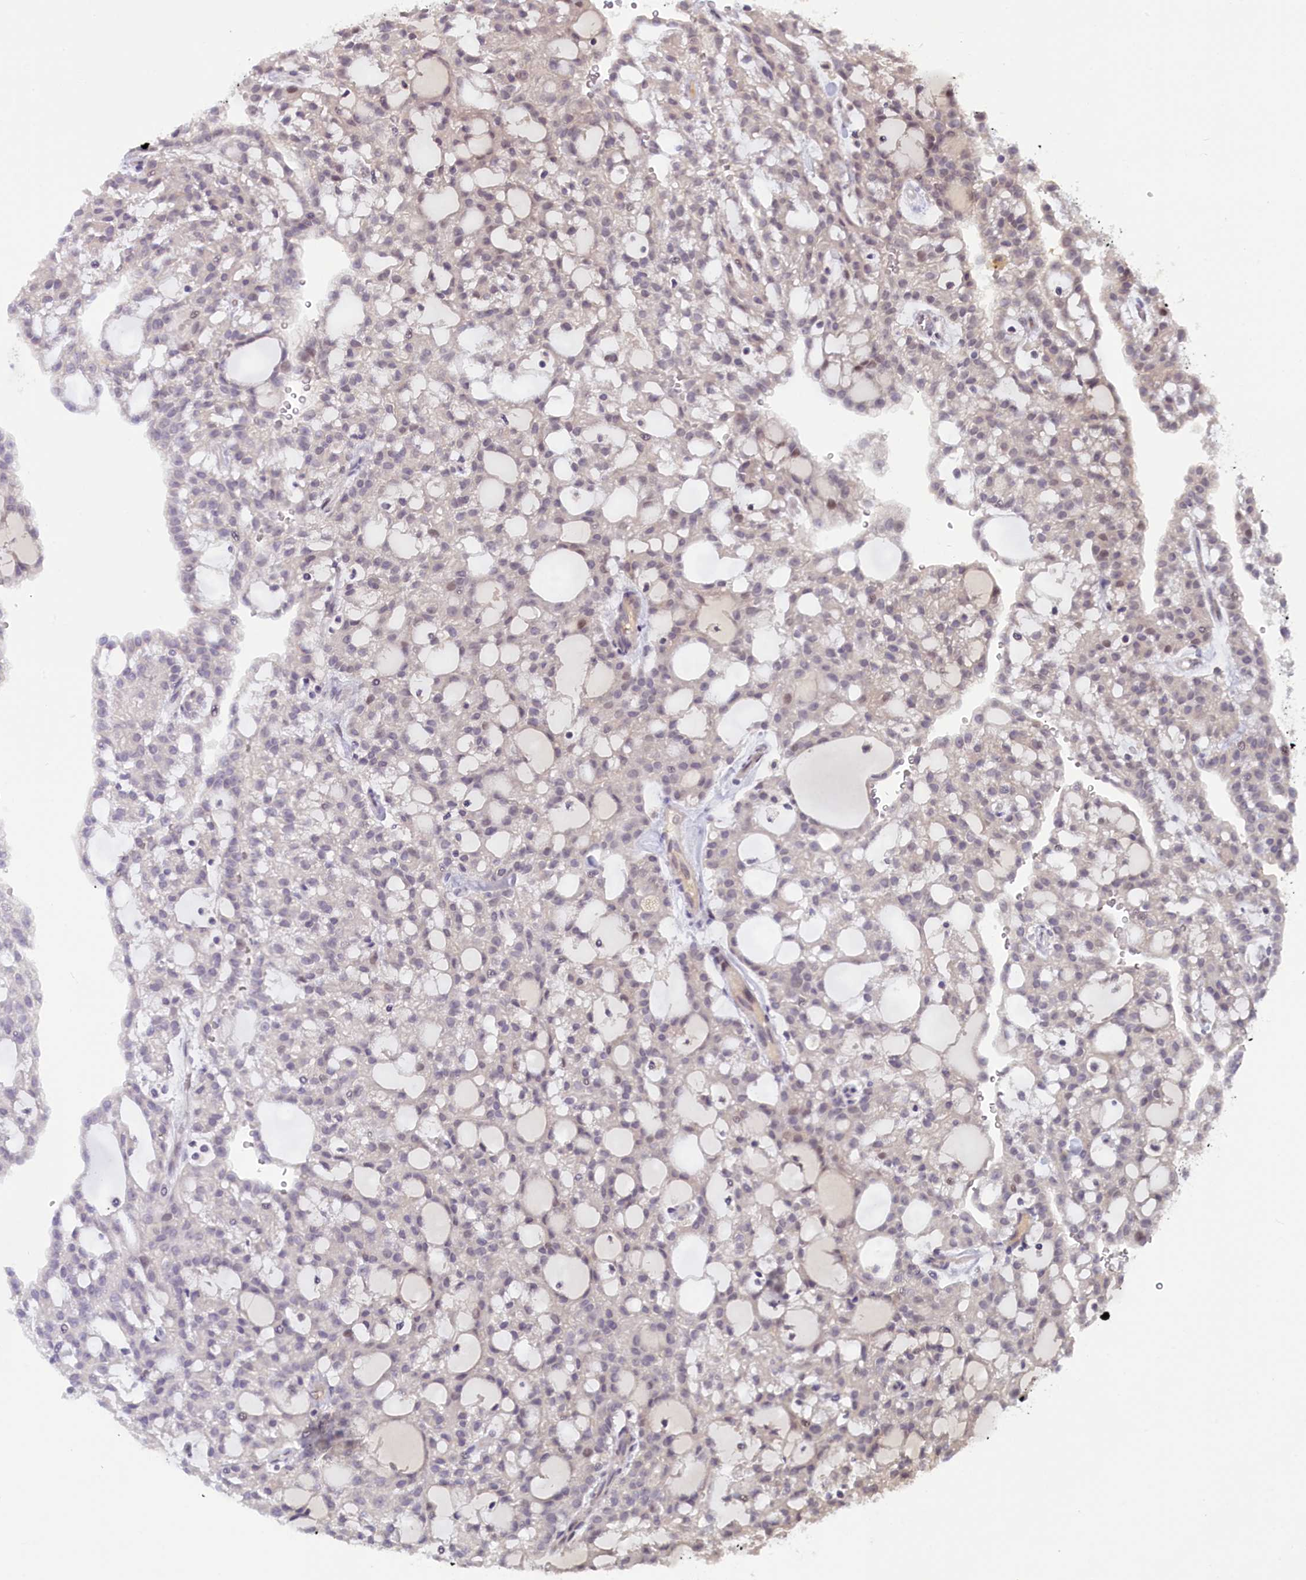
{"staining": {"intensity": "weak", "quantity": "25%-75%", "location": "nuclear"}, "tissue": "renal cancer", "cell_type": "Tumor cells", "image_type": "cancer", "snomed": [{"axis": "morphology", "description": "Adenocarcinoma, NOS"}, {"axis": "topography", "description": "Kidney"}], "caption": "Renal cancer (adenocarcinoma) stained with DAB immunohistochemistry (IHC) exhibits low levels of weak nuclear positivity in about 25%-75% of tumor cells.", "gene": "CRAMP1", "patient": {"sex": "male", "age": 63}}